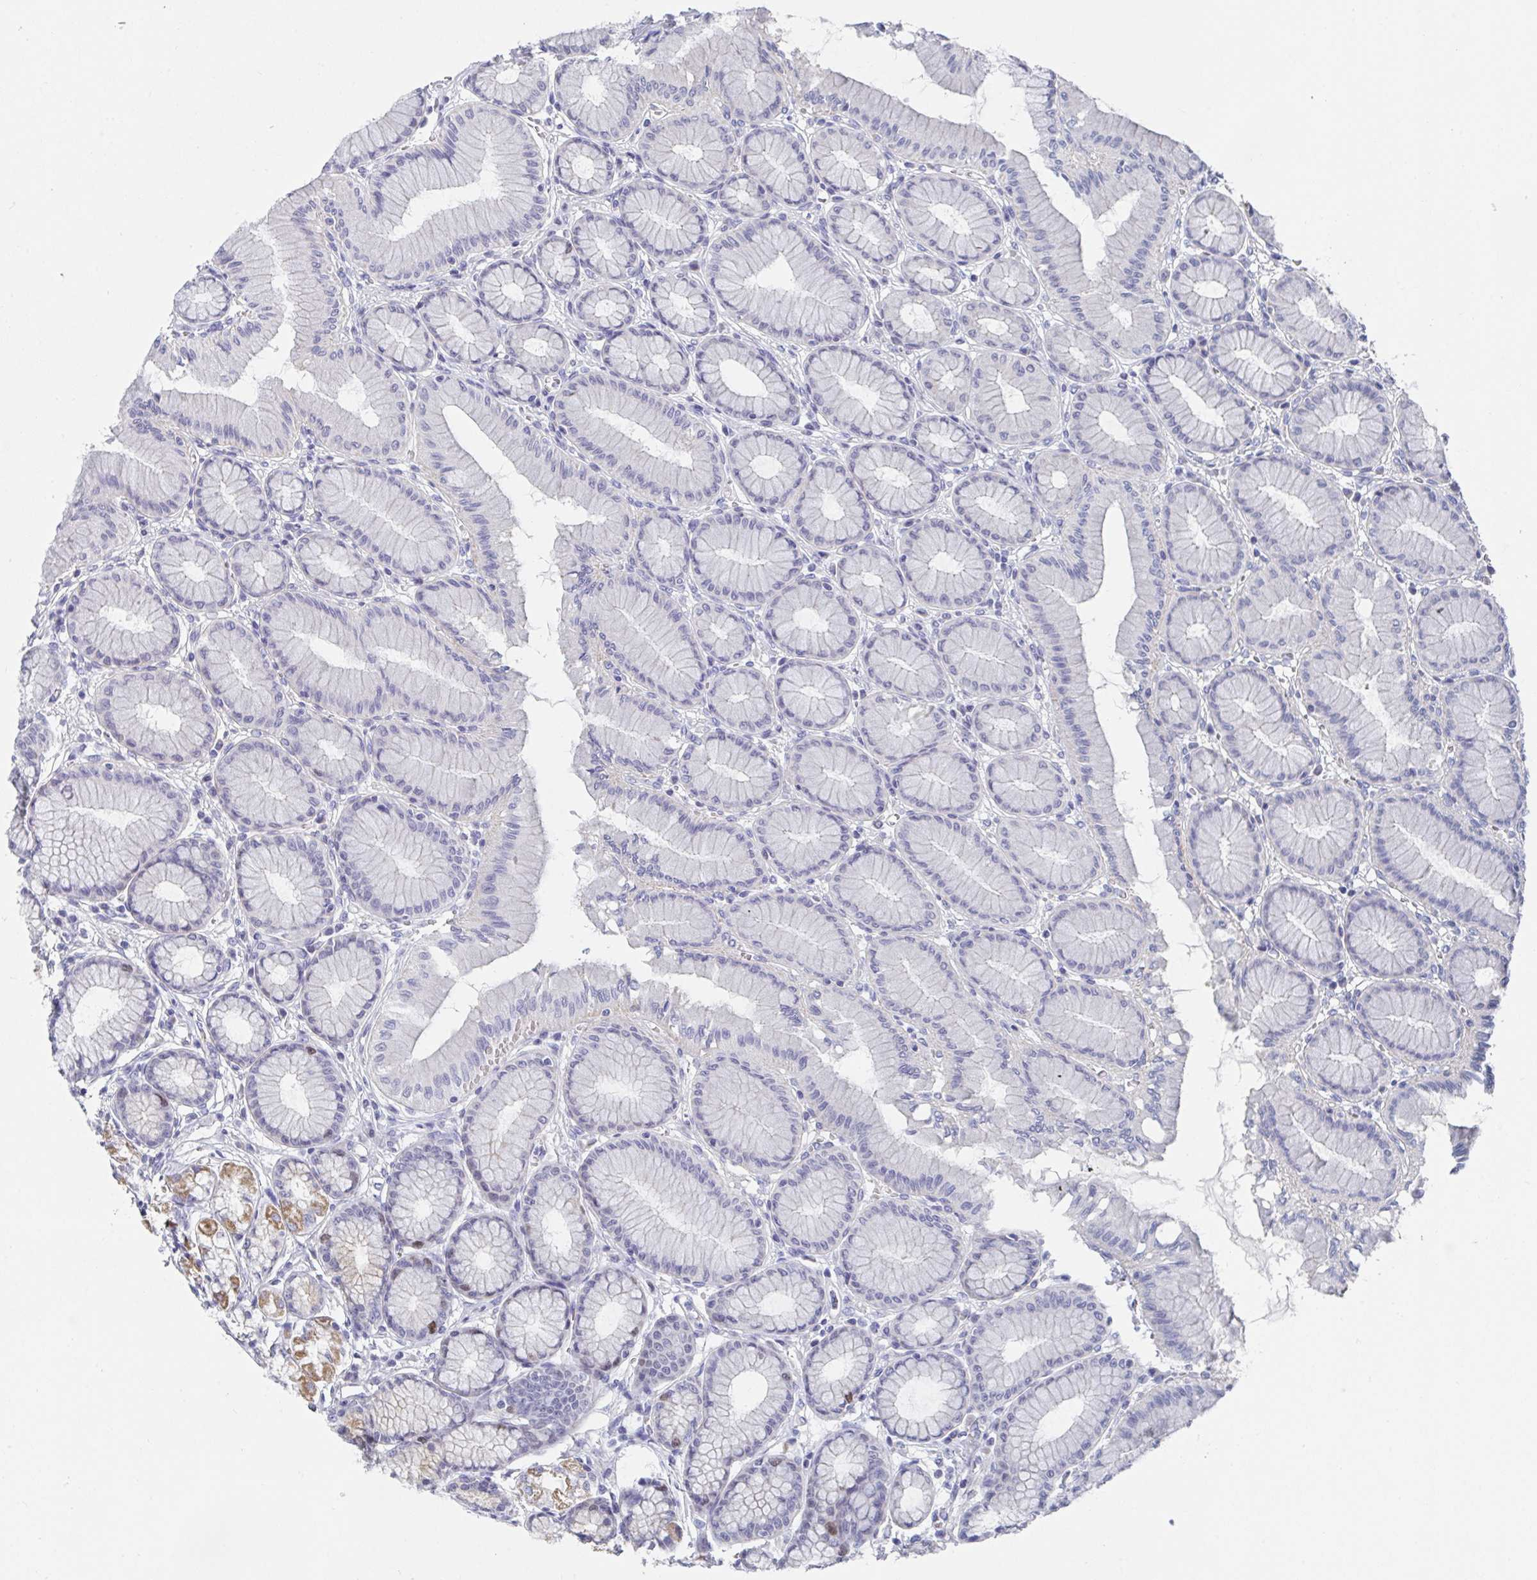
{"staining": {"intensity": "moderate", "quantity": "<25%", "location": "cytoplasmic/membranous"}, "tissue": "stomach", "cell_type": "Glandular cells", "image_type": "normal", "snomed": [{"axis": "morphology", "description": "Normal tissue, NOS"}, {"axis": "topography", "description": "Stomach"}, {"axis": "topography", "description": "Stomach, lower"}], "caption": "Immunohistochemistry of benign human stomach exhibits low levels of moderate cytoplasmic/membranous staining in approximately <25% of glandular cells. (Stains: DAB in brown, nuclei in blue, Microscopy: brightfield microscopy at high magnification).", "gene": "ATP5F1C", "patient": {"sex": "male", "age": 76}}